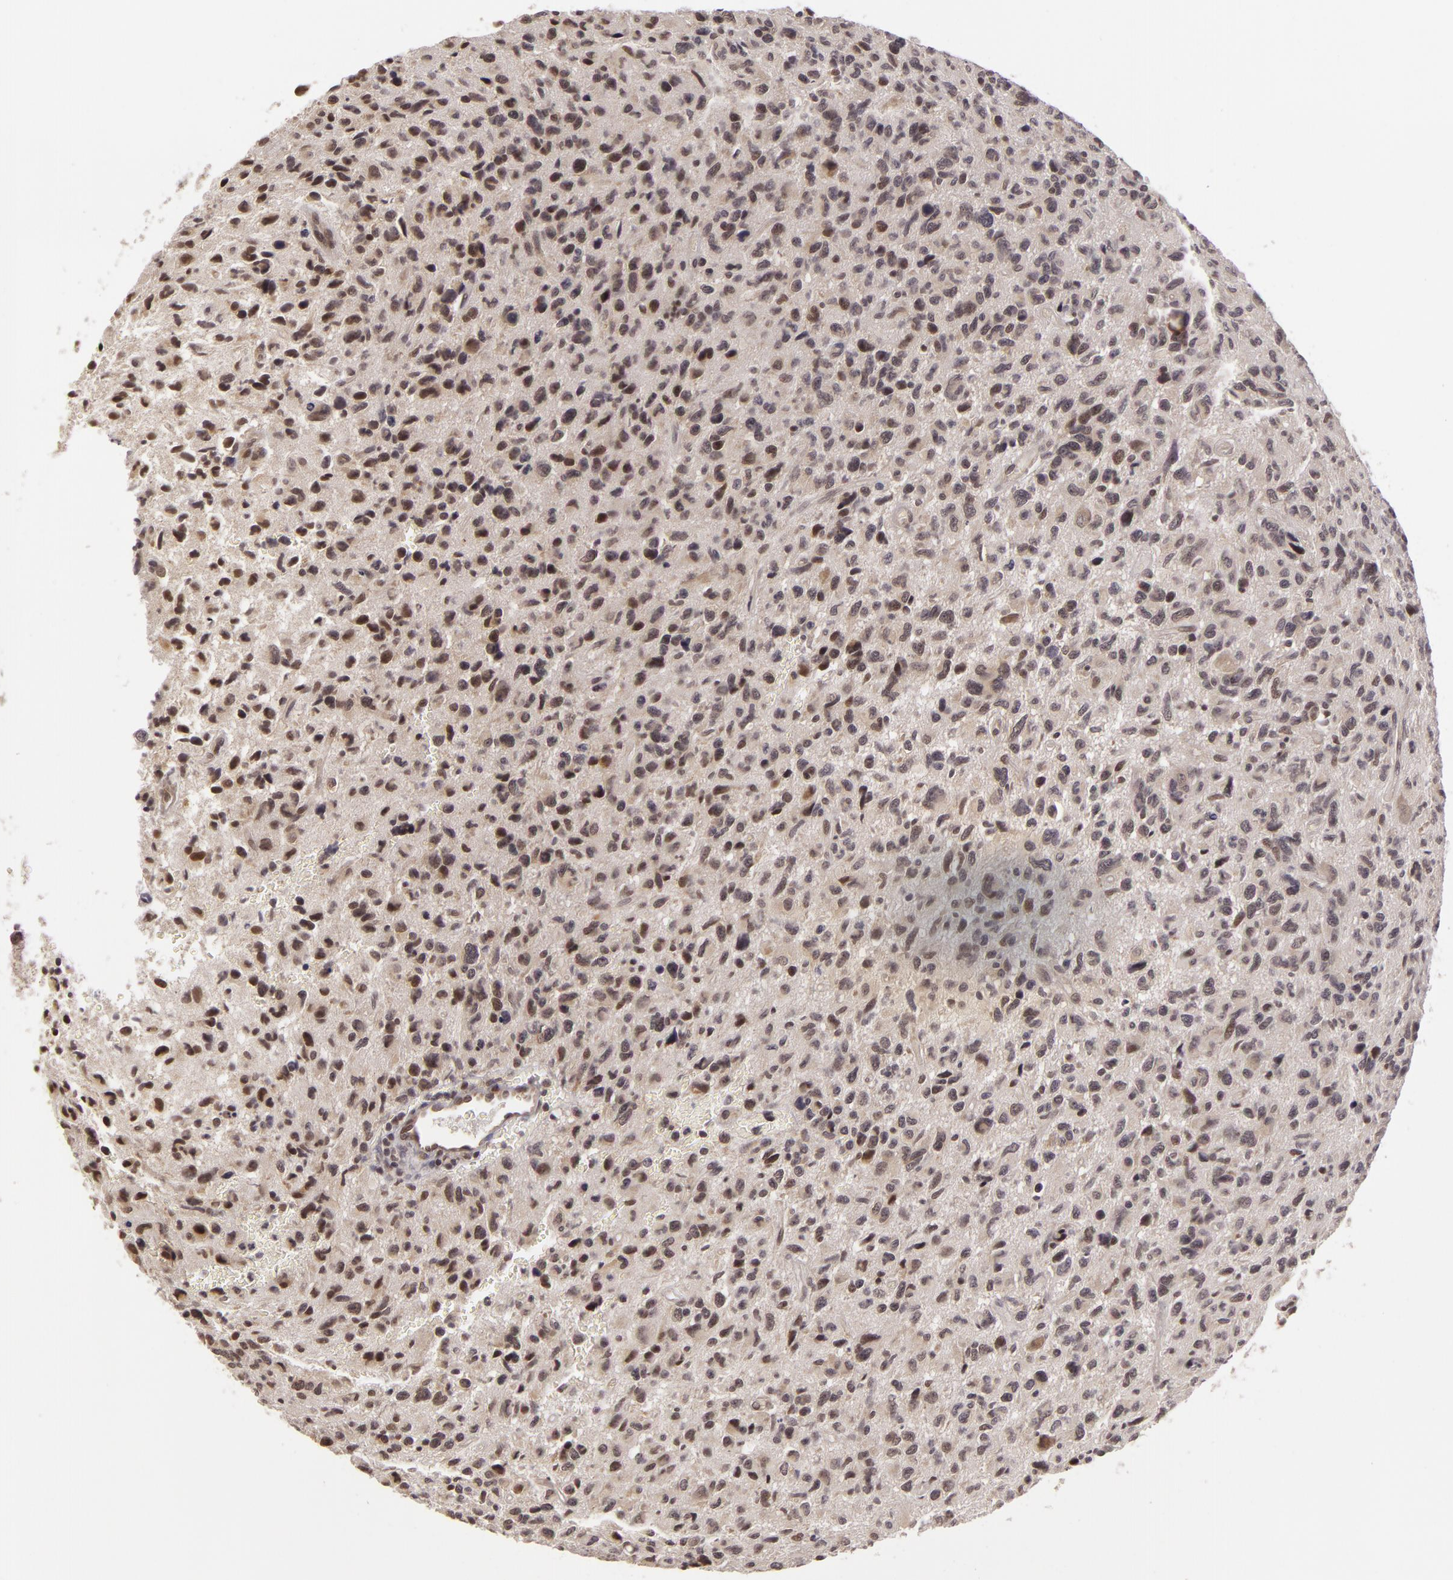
{"staining": {"intensity": "moderate", "quantity": "25%-75%", "location": "nuclear"}, "tissue": "glioma", "cell_type": "Tumor cells", "image_type": "cancer", "snomed": [{"axis": "morphology", "description": "Glioma, malignant, High grade"}, {"axis": "topography", "description": "Brain"}], "caption": "This image exhibits immunohistochemistry (IHC) staining of human glioma, with medium moderate nuclear staining in approximately 25%-75% of tumor cells.", "gene": "ZNF133", "patient": {"sex": "female", "age": 60}}